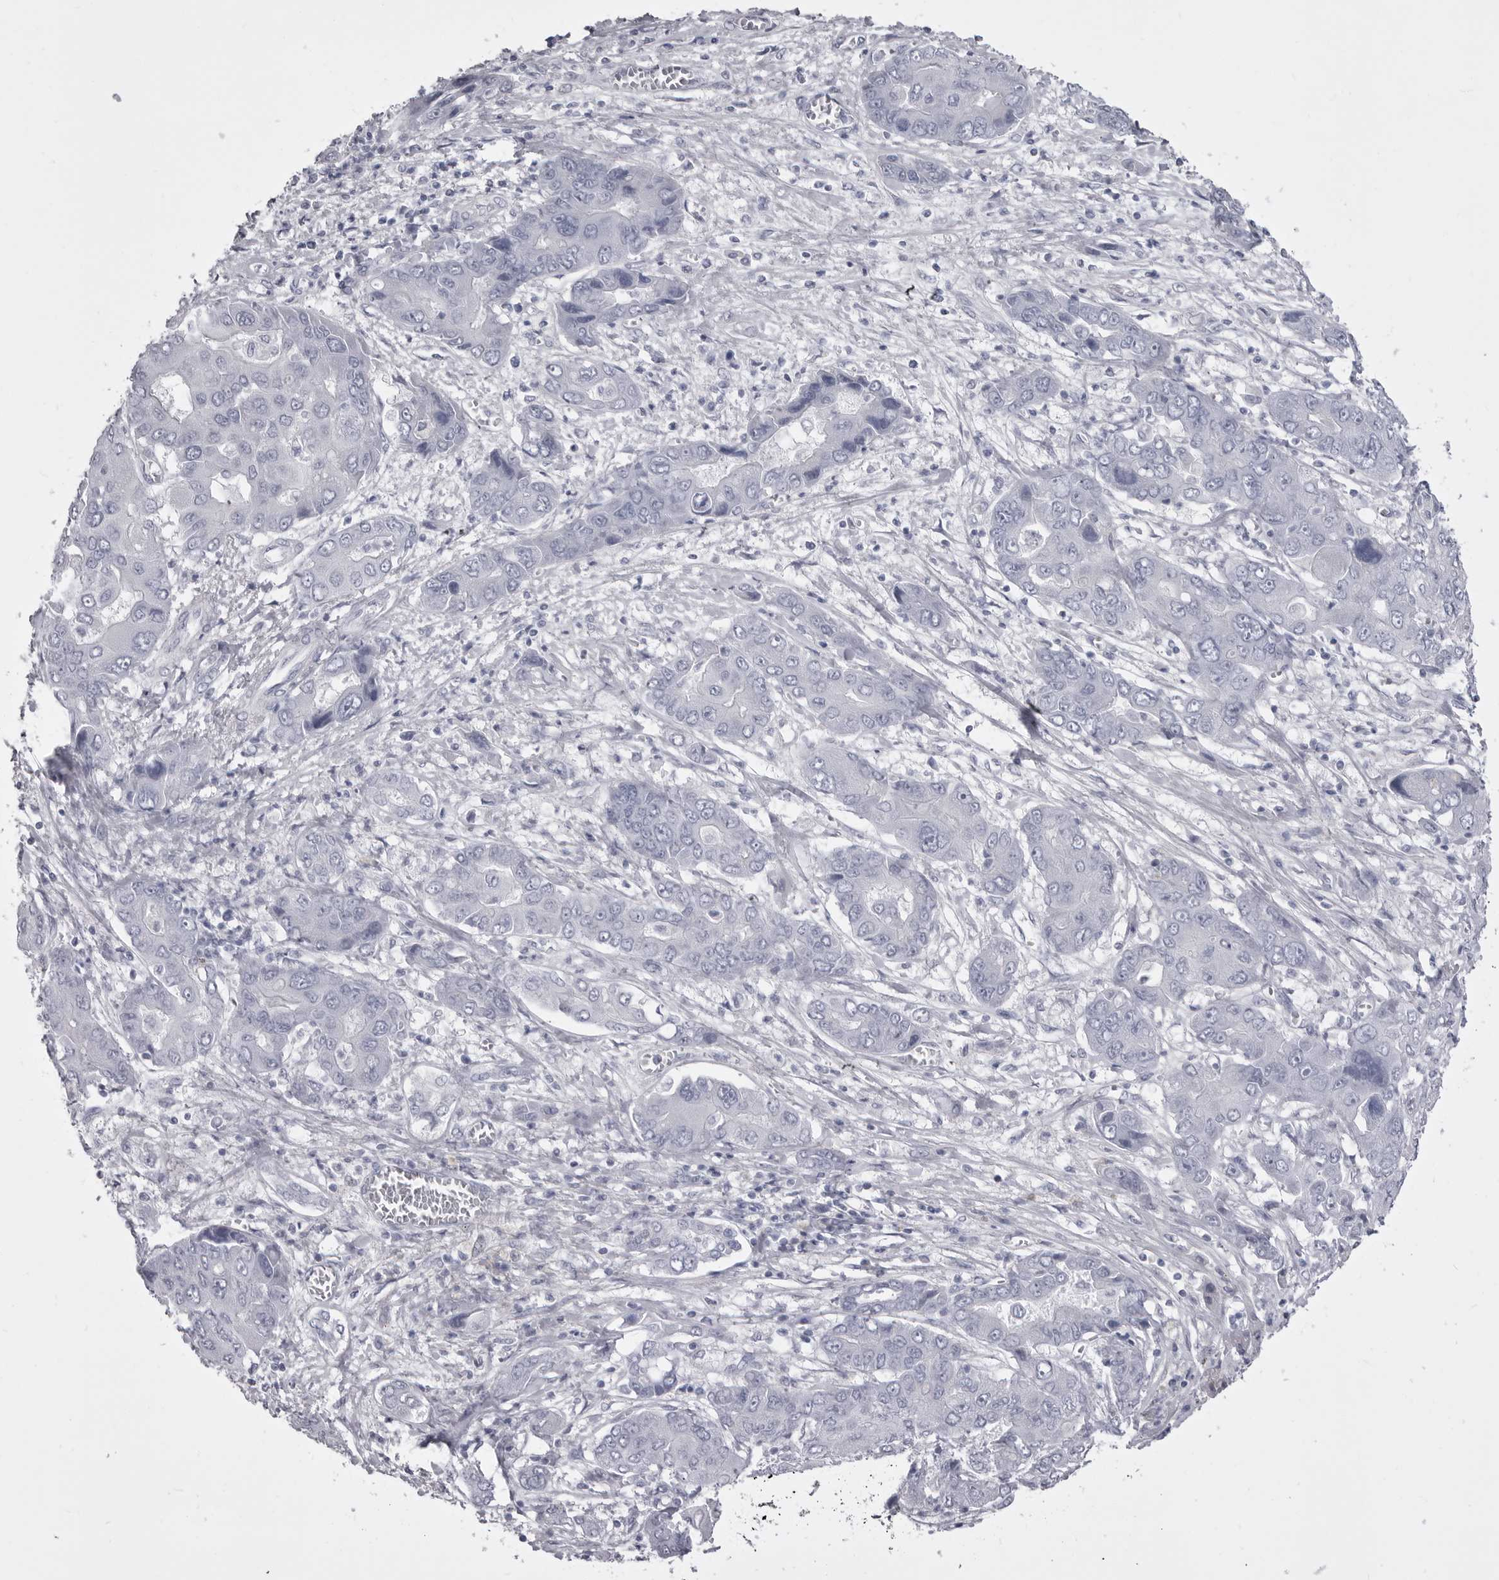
{"staining": {"intensity": "negative", "quantity": "none", "location": "none"}, "tissue": "liver cancer", "cell_type": "Tumor cells", "image_type": "cancer", "snomed": [{"axis": "morphology", "description": "Cholangiocarcinoma"}, {"axis": "topography", "description": "Liver"}], "caption": "Protein analysis of cholangiocarcinoma (liver) reveals no significant staining in tumor cells. (DAB (3,3'-diaminobenzidine) IHC visualized using brightfield microscopy, high magnification).", "gene": "ANK2", "patient": {"sex": "male", "age": 67}}